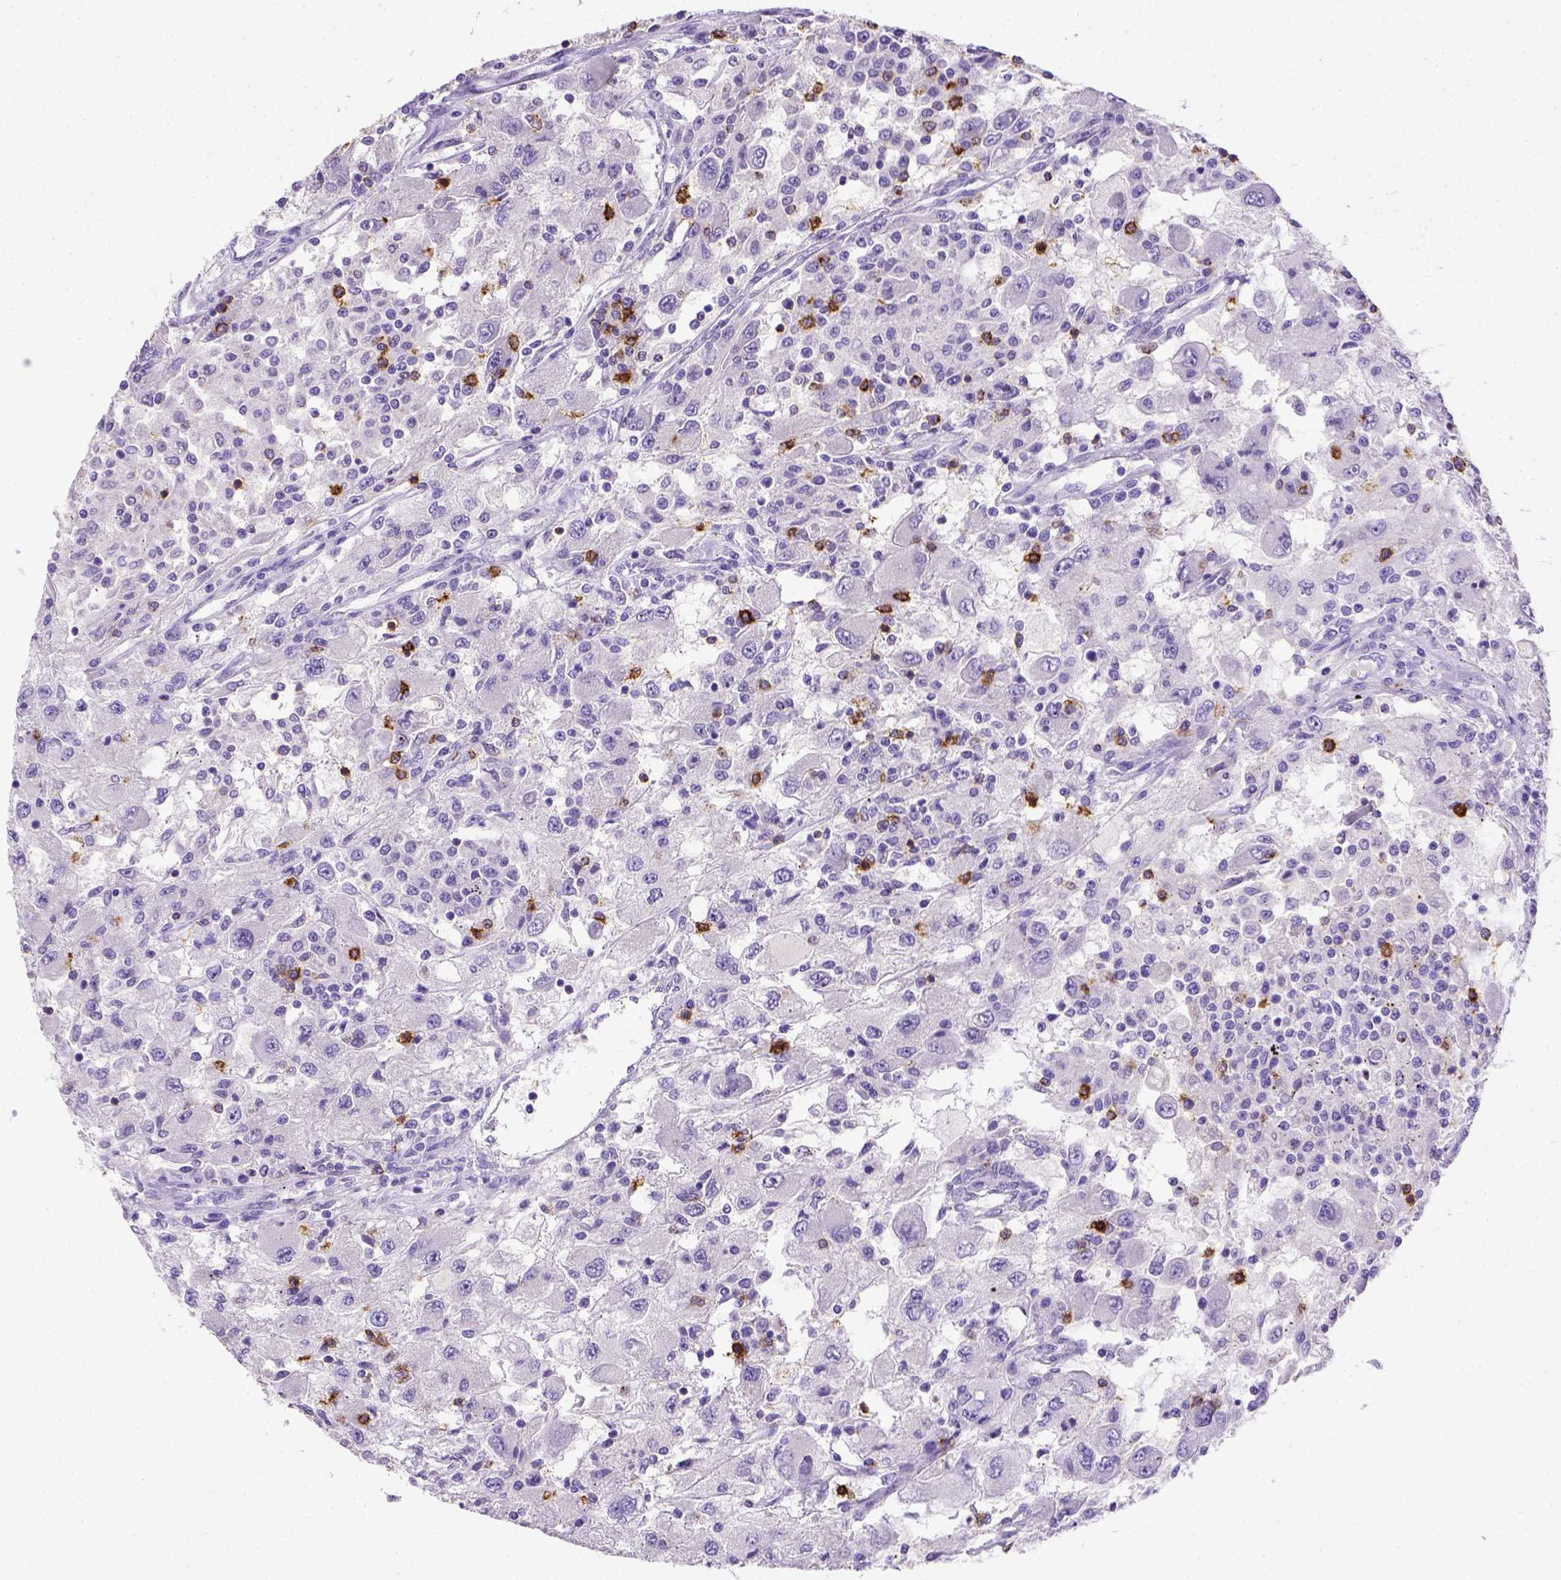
{"staining": {"intensity": "negative", "quantity": "none", "location": "none"}, "tissue": "renal cancer", "cell_type": "Tumor cells", "image_type": "cancer", "snomed": [{"axis": "morphology", "description": "Adenocarcinoma, NOS"}, {"axis": "topography", "description": "Kidney"}], "caption": "DAB immunohistochemical staining of human renal cancer (adenocarcinoma) demonstrates no significant positivity in tumor cells. Nuclei are stained in blue.", "gene": "B3GAT1", "patient": {"sex": "female", "age": 67}}